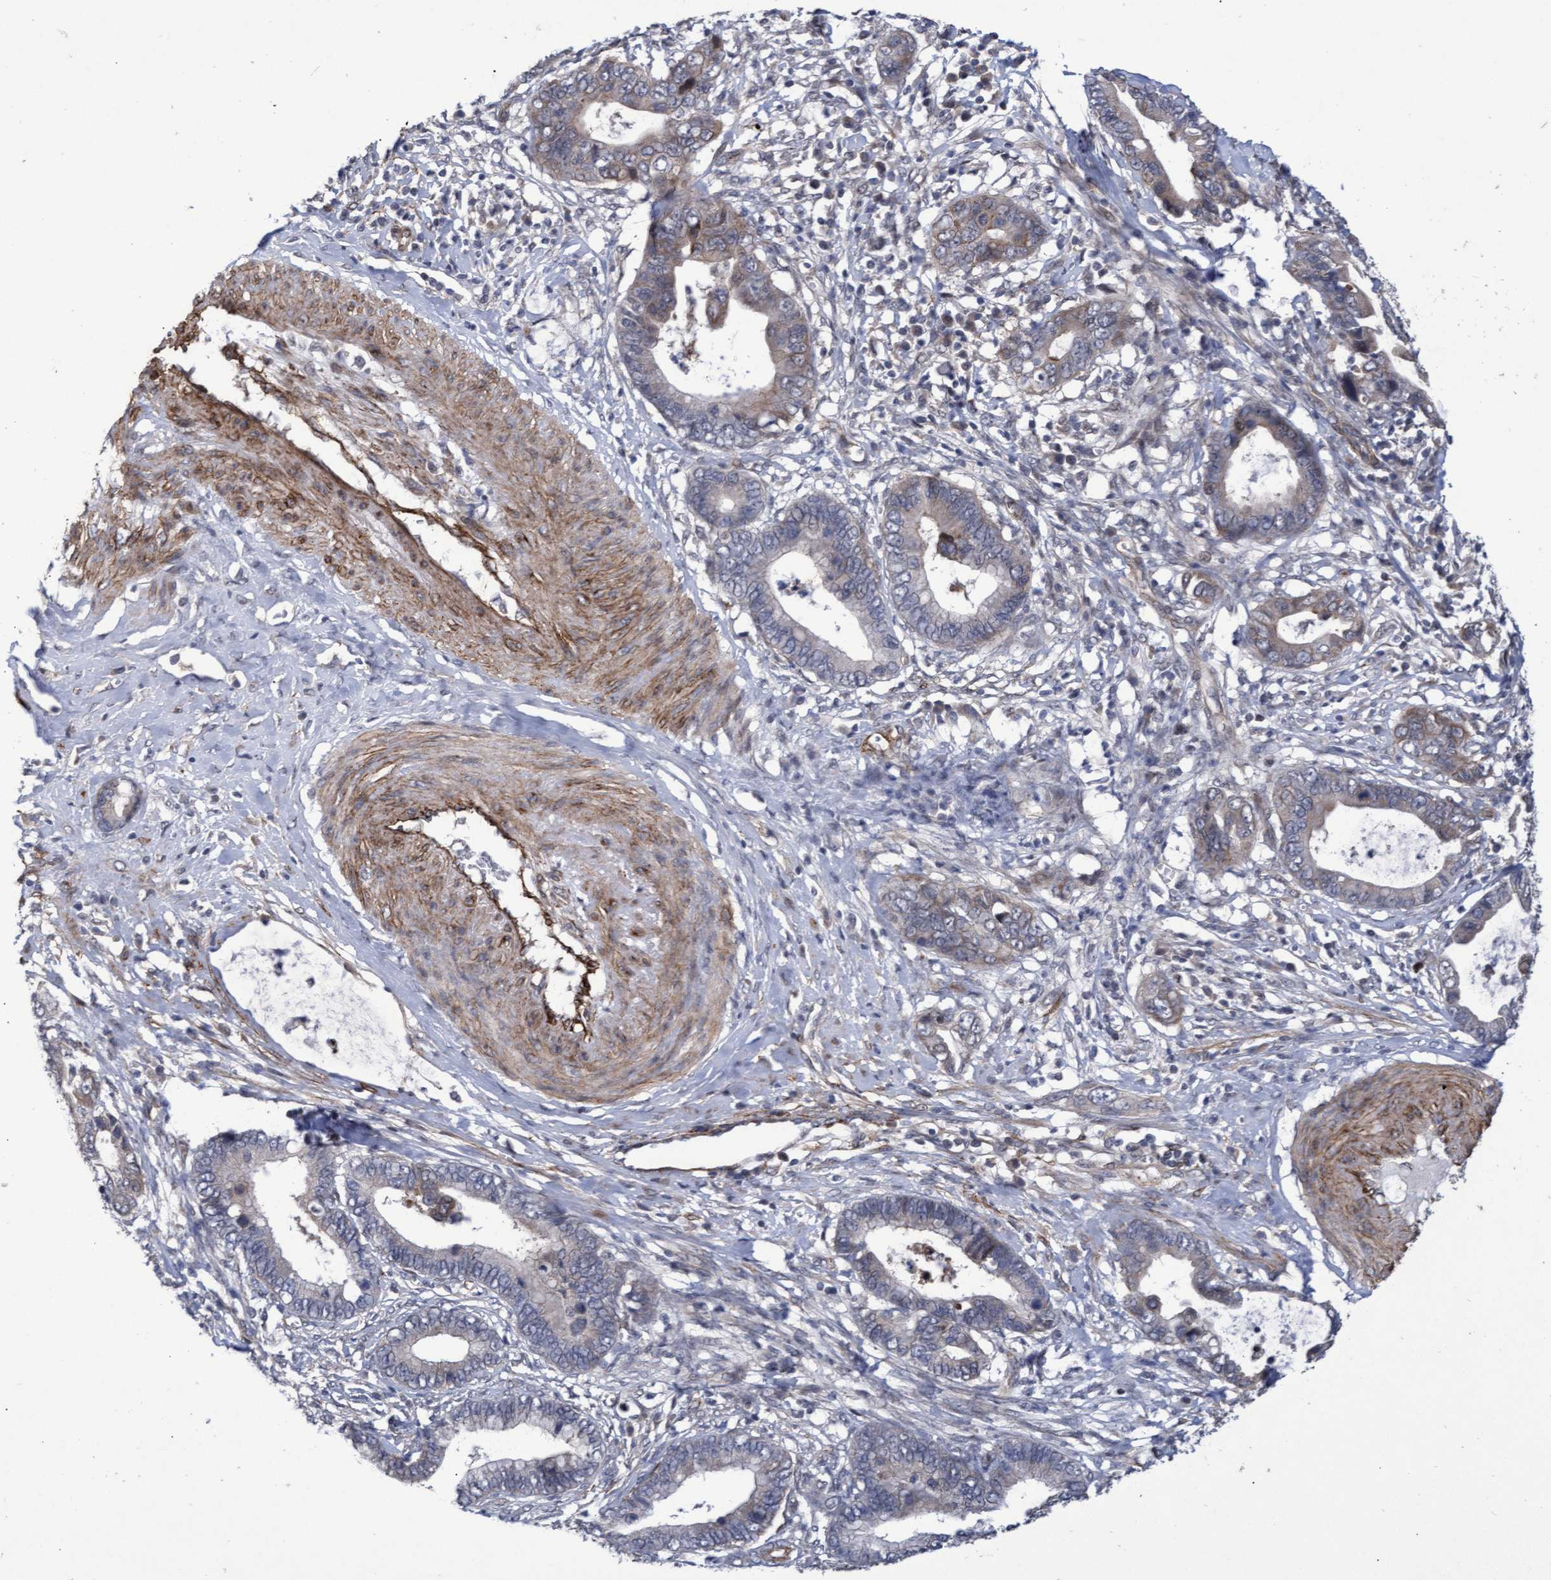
{"staining": {"intensity": "weak", "quantity": "<25%", "location": "cytoplasmic/membranous"}, "tissue": "cervical cancer", "cell_type": "Tumor cells", "image_type": "cancer", "snomed": [{"axis": "morphology", "description": "Adenocarcinoma, NOS"}, {"axis": "topography", "description": "Cervix"}], "caption": "Photomicrograph shows no significant protein expression in tumor cells of cervical cancer.", "gene": "ZNF750", "patient": {"sex": "female", "age": 44}}